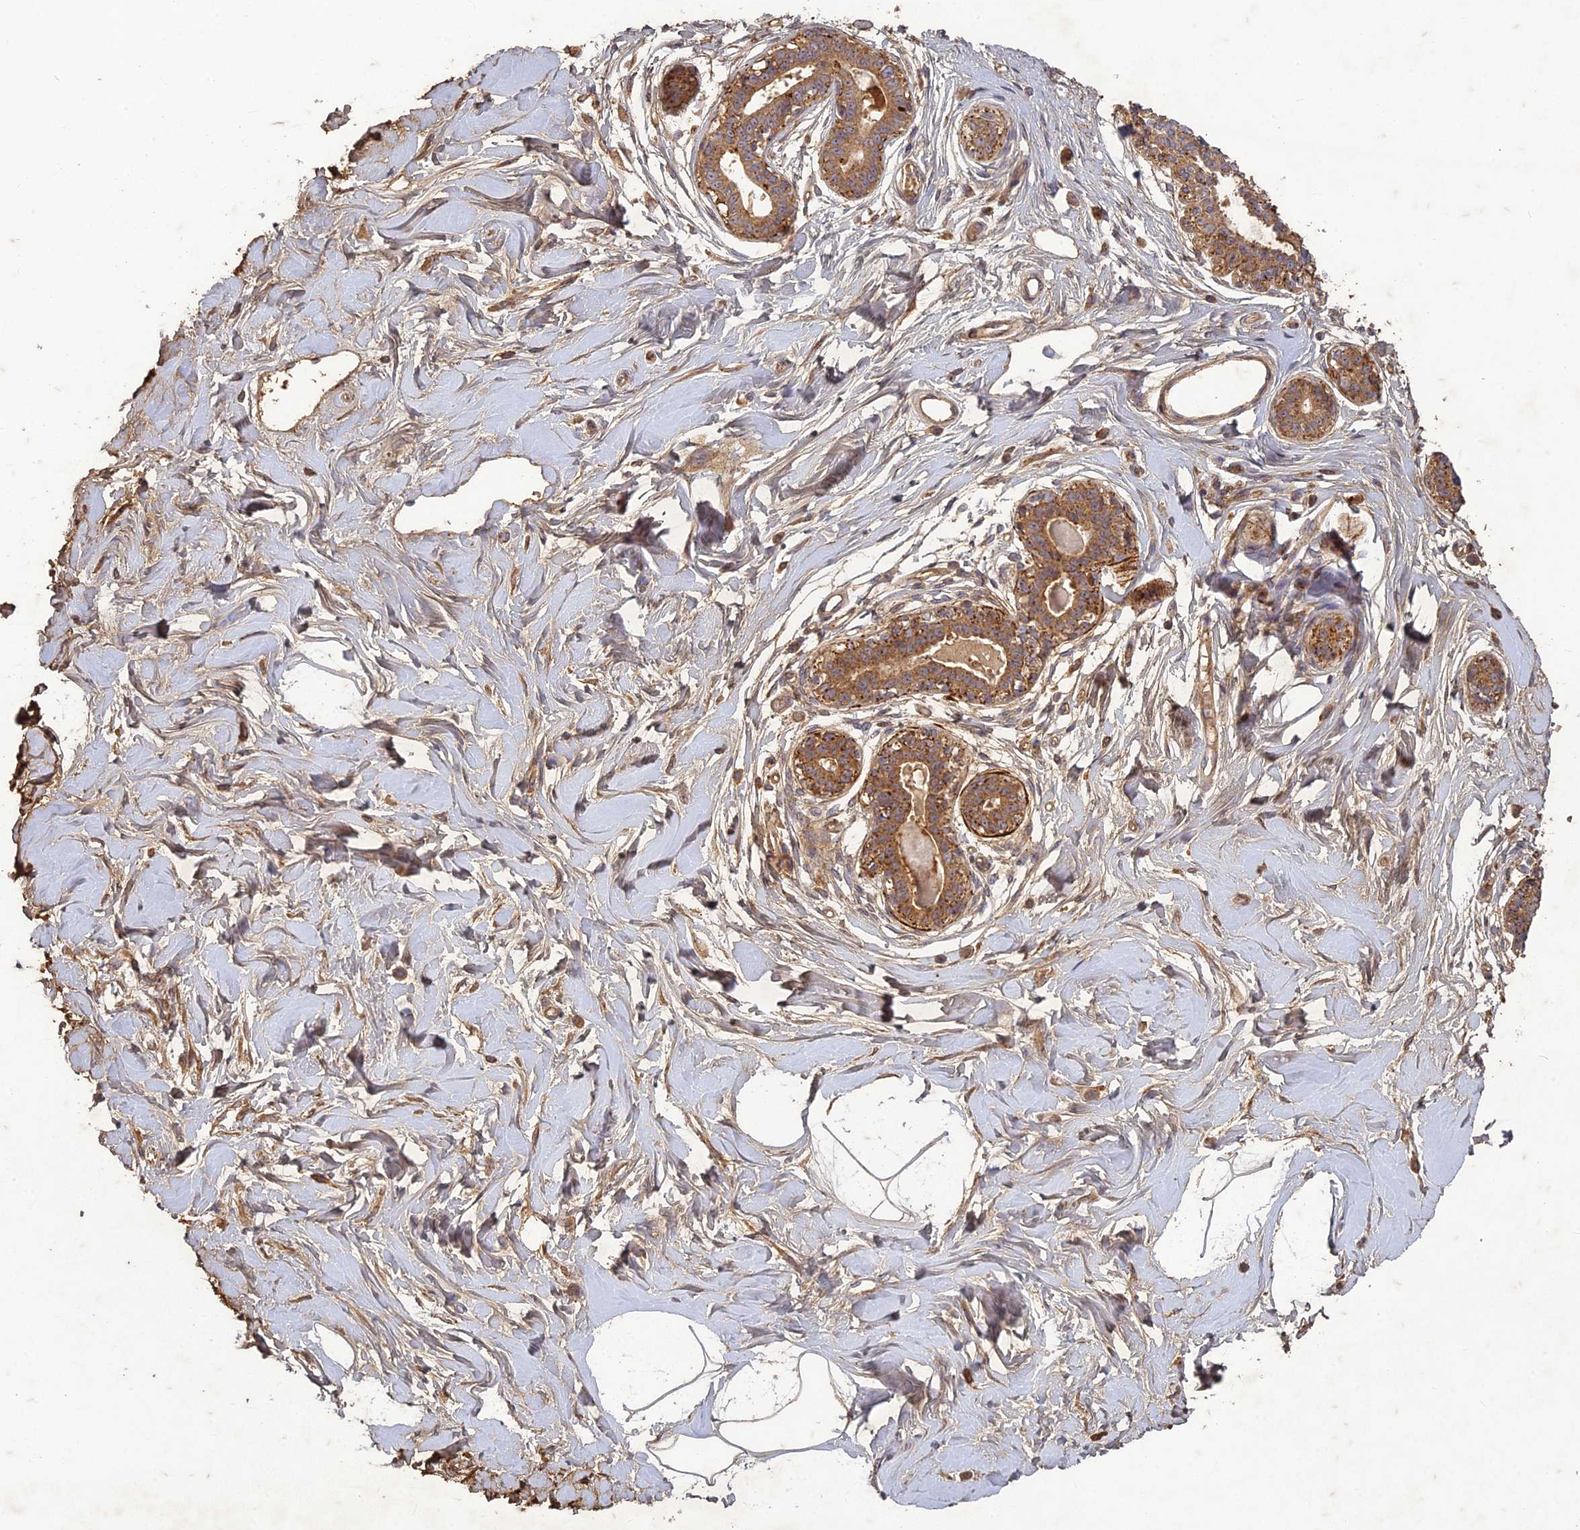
{"staining": {"intensity": "negative", "quantity": "none", "location": "none"}, "tissue": "breast", "cell_type": "Adipocytes", "image_type": "normal", "snomed": [{"axis": "morphology", "description": "Normal tissue, NOS"}, {"axis": "topography", "description": "Breast"}], "caption": "High magnification brightfield microscopy of benign breast stained with DAB (brown) and counterstained with hematoxylin (blue): adipocytes show no significant positivity. The staining was performed using DAB to visualize the protein expression in brown, while the nuclei were stained in blue with hematoxylin (Magnification: 20x).", "gene": "TCF25", "patient": {"sex": "female", "age": 45}}